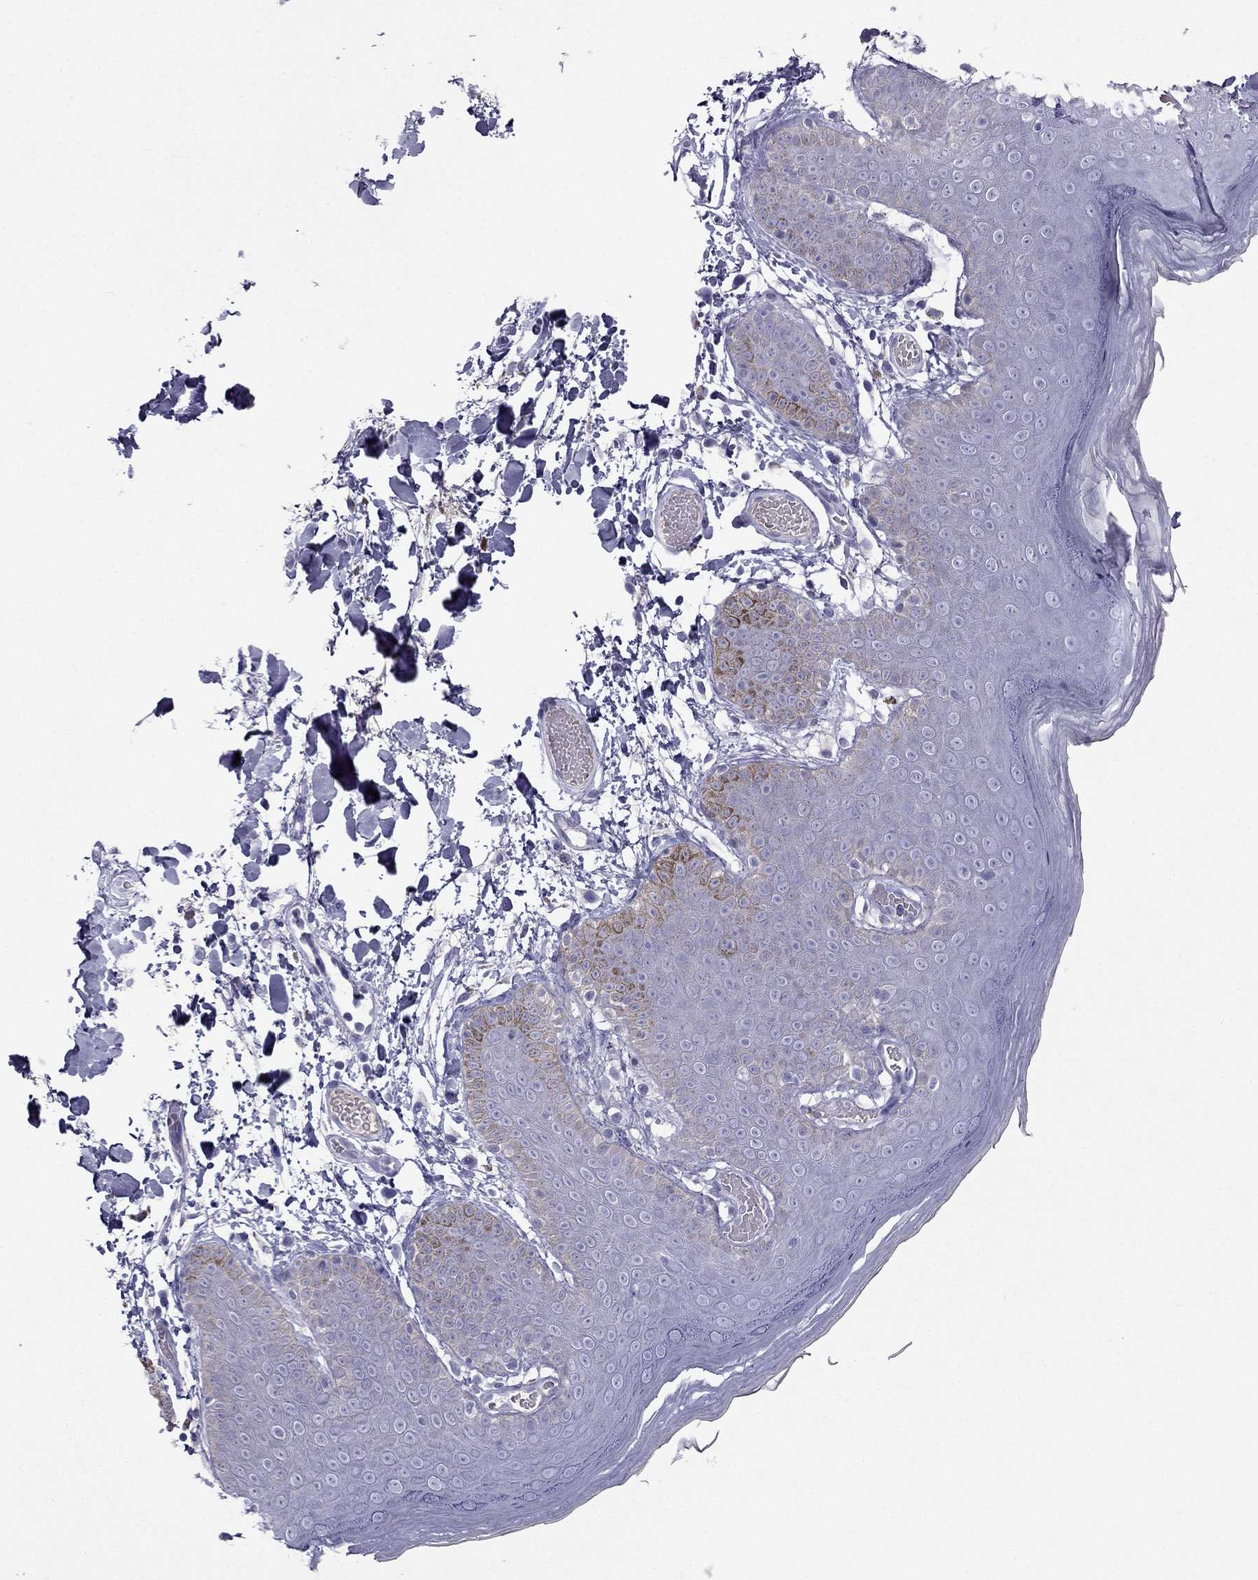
{"staining": {"intensity": "negative", "quantity": "none", "location": "none"}, "tissue": "skin", "cell_type": "Epidermal cells", "image_type": "normal", "snomed": [{"axis": "morphology", "description": "Normal tissue, NOS"}, {"axis": "topography", "description": "Anal"}], "caption": "The image reveals no significant positivity in epidermal cells of skin. Nuclei are stained in blue.", "gene": "STOML3", "patient": {"sex": "male", "age": 53}}